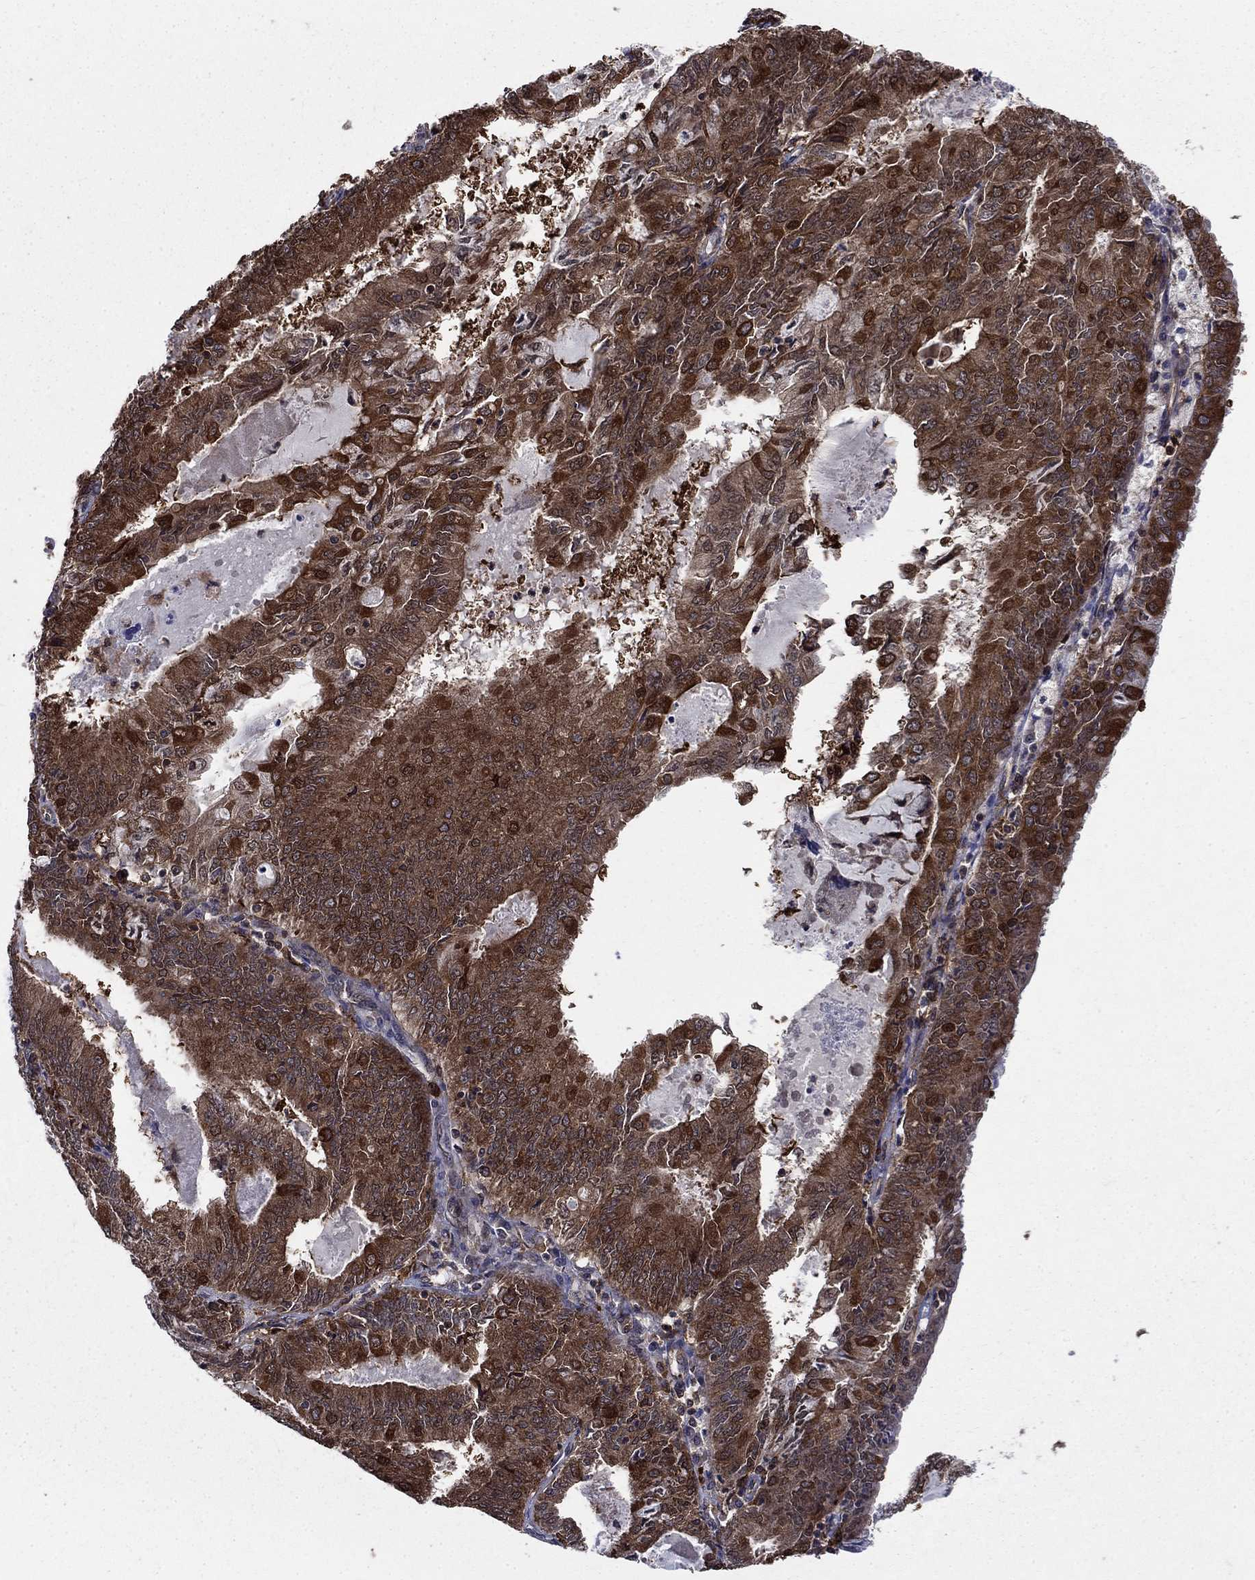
{"staining": {"intensity": "strong", "quantity": ">75%", "location": "cytoplasmic/membranous"}, "tissue": "endometrial cancer", "cell_type": "Tumor cells", "image_type": "cancer", "snomed": [{"axis": "morphology", "description": "Adenocarcinoma, NOS"}, {"axis": "topography", "description": "Endometrium"}], "caption": "Endometrial cancer (adenocarcinoma) was stained to show a protein in brown. There is high levels of strong cytoplasmic/membranous staining in approximately >75% of tumor cells. (IHC, brightfield microscopy, high magnification).", "gene": "CACYBP", "patient": {"sex": "female", "age": 57}}